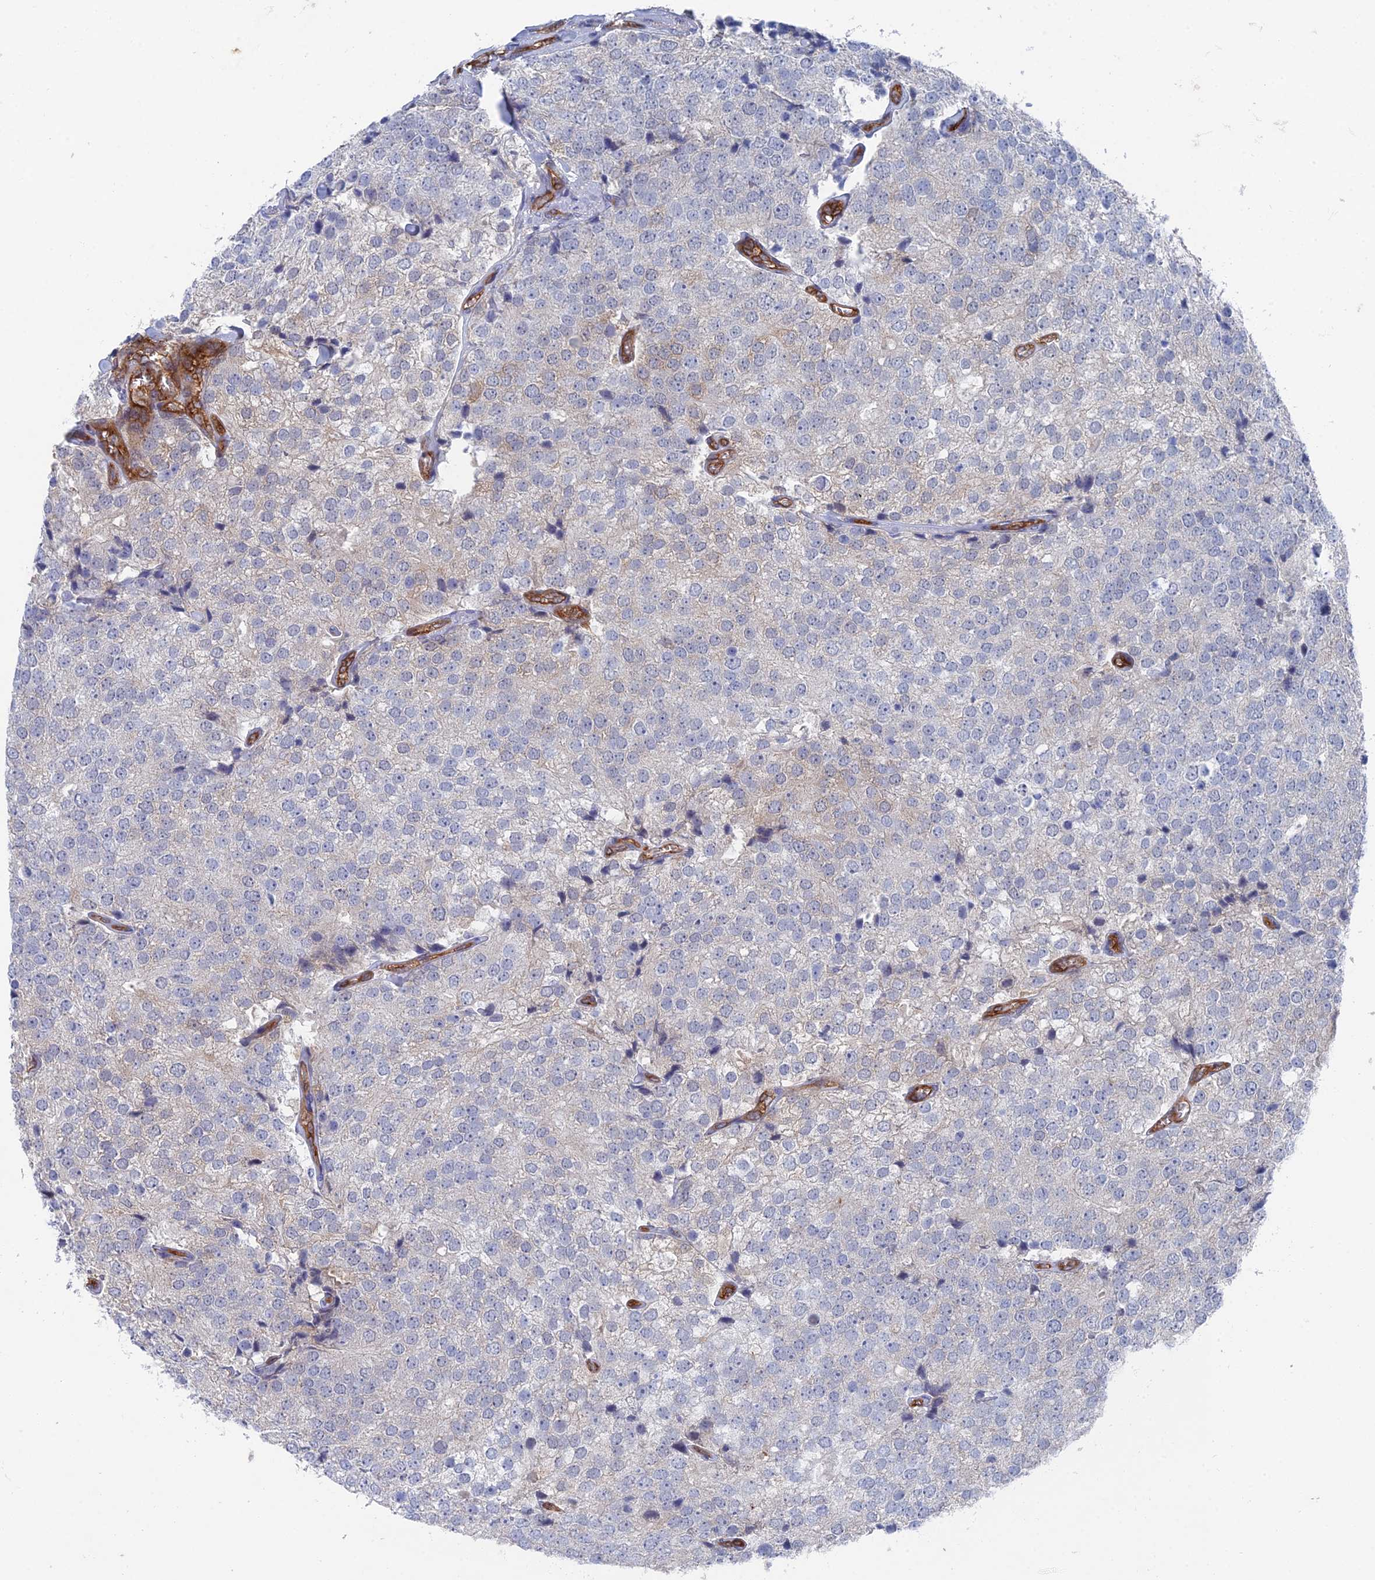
{"staining": {"intensity": "weak", "quantity": "<25%", "location": "cytoplasmic/membranous"}, "tissue": "prostate cancer", "cell_type": "Tumor cells", "image_type": "cancer", "snomed": [{"axis": "morphology", "description": "Adenocarcinoma, High grade"}, {"axis": "topography", "description": "Prostate"}], "caption": "There is no significant expression in tumor cells of adenocarcinoma (high-grade) (prostate). (Brightfield microscopy of DAB (3,3'-diaminobenzidine) immunohistochemistry at high magnification).", "gene": "ARAP3", "patient": {"sex": "male", "age": 49}}